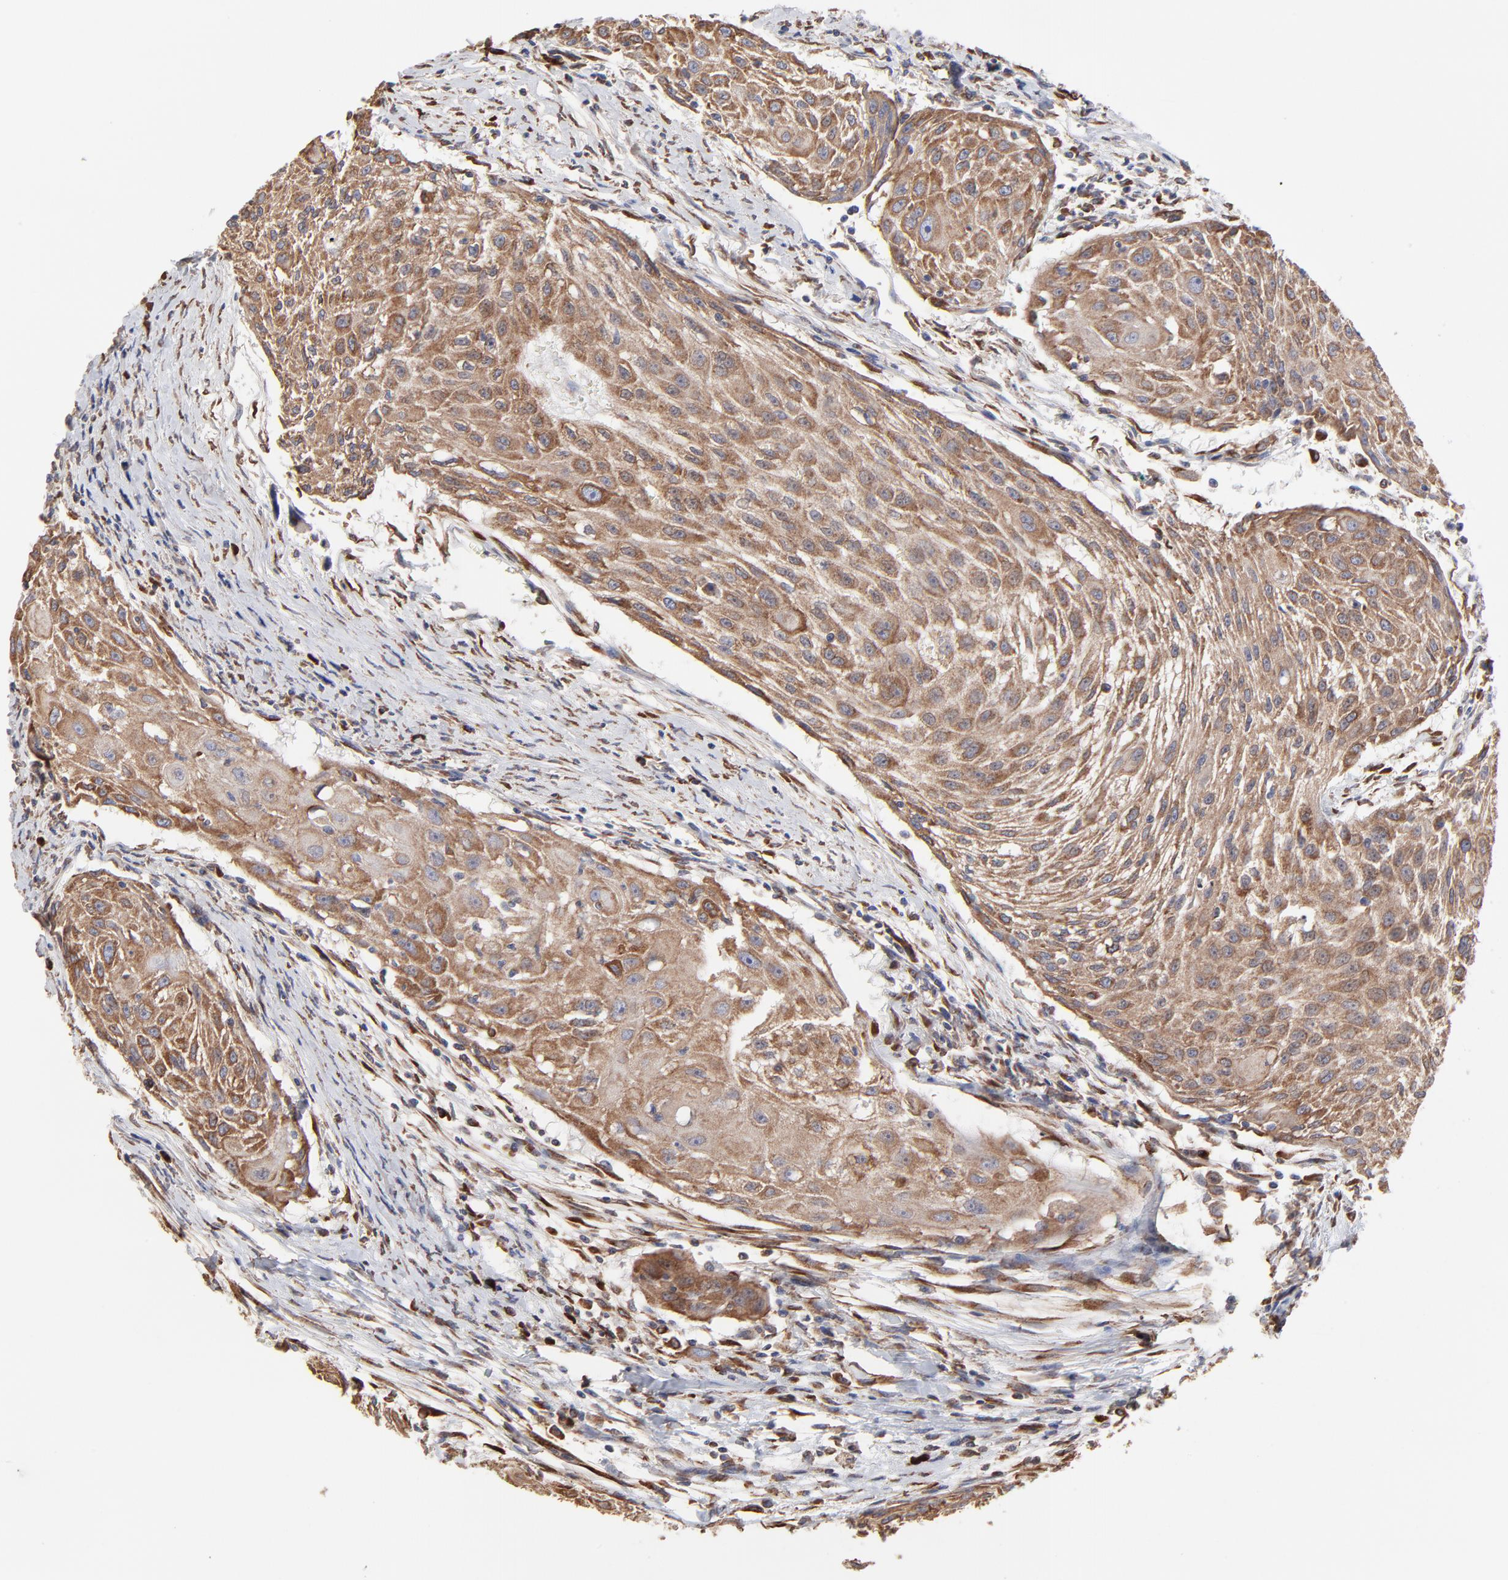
{"staining": {"intensity": "moderate", "quantity": ">75%", "location": "cytoplasmic/membranous"}, "tissue": "head and neck cancer", "cell_type": "Tumor cells", "image_type": "cancer", "snomed": [{"axis": "morphology", "description": "Squamous cell carcinoma, NOS"}, {"axis": "topography", "description": "Head-Neck"}], "caption": "Head and neck cancer (squamous cell carcinoma) stained with IHC displays moderate cytoplasmic/membranous staining in about >75% of tumor cells.", "gene": "LMAN1", "patient": {"sex": "male", "age": 64}}